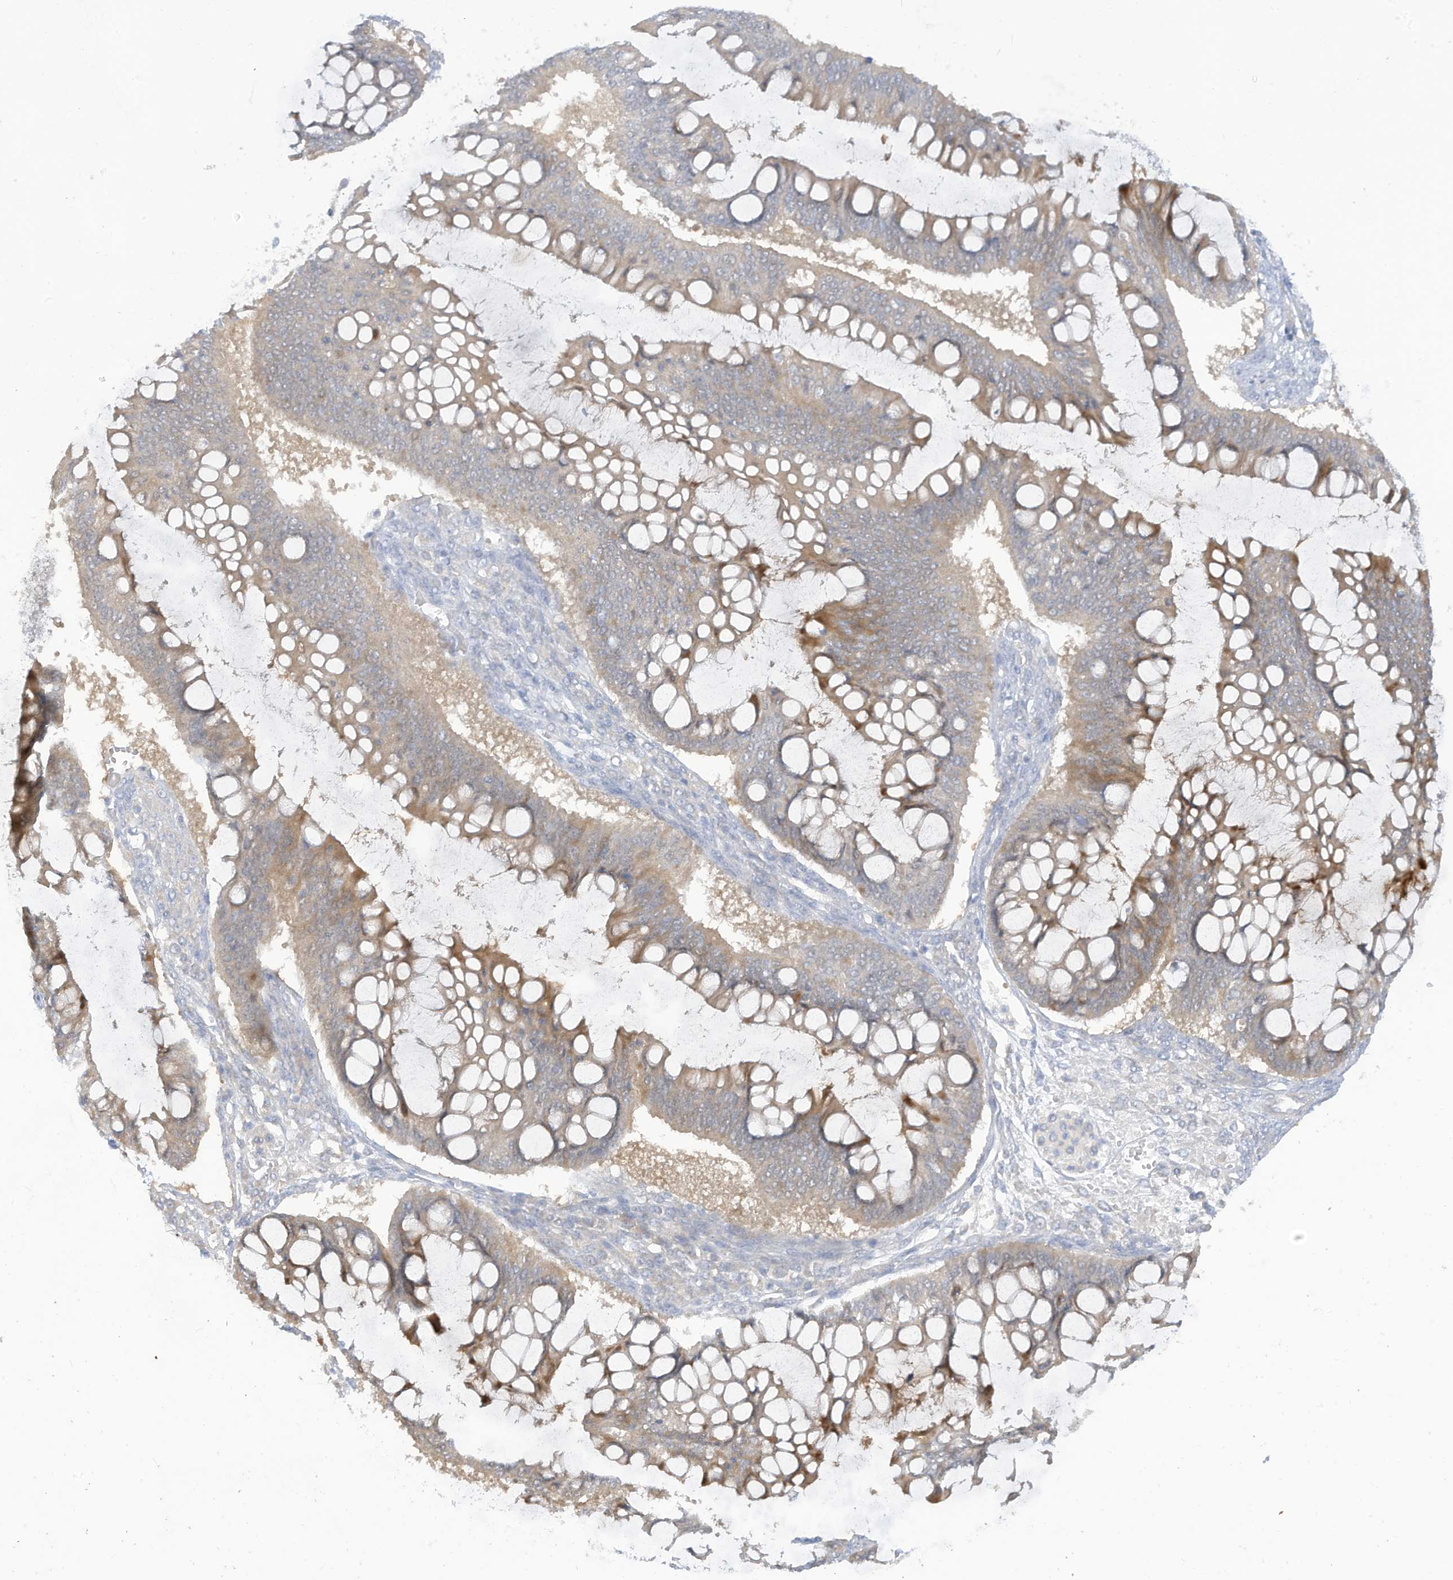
{"staining": {"intensity": "weak", "quantity": "25%-75%", "location": "cytoplasmic/membranous"}, "tissue": "ovarian cancer", "cell_type": "Tumor cells", "image_type": "cancer", "snomed": [{"axis": "morphology", "description": "Cystadenocarcinoma, mucinous, NOS"}, {"axis": "topography", "description": "Ovary"}], "caption": "Ovarian cancer (mucinous cystadenocarcinoma) was stained to show a protein in brown. There is low levels of weak cytoplasmic/membranous expression in about 25%-75% of tumor cells. (DAB (3,3'-diaminobenzidine) IHC with brightfield microscopy, high magnification).", "gene": "LRRN2", "patient": {"sex": "female", "age": 73}}